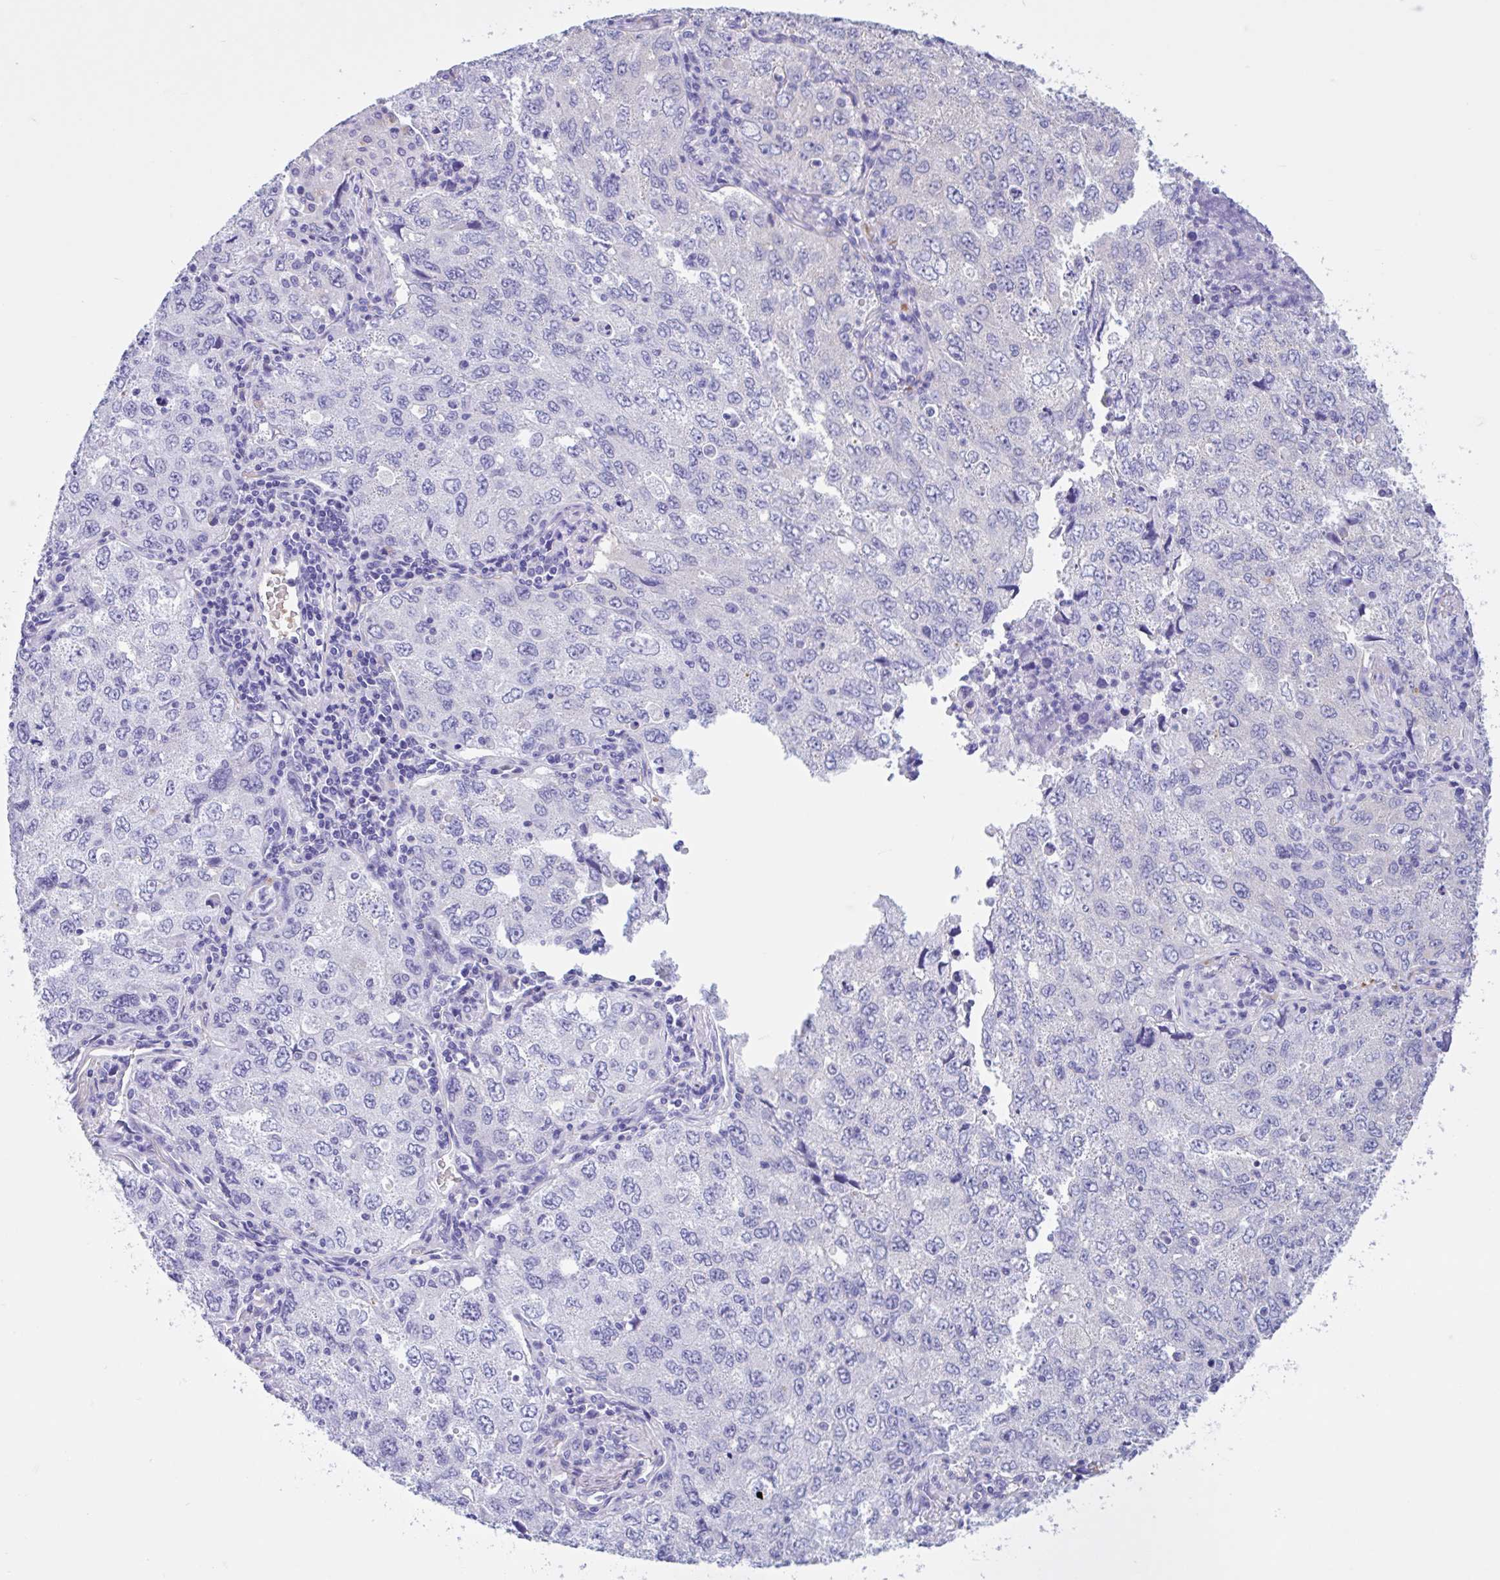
{"staining": {"intensity": "negative", "quantity": "none", "location": "none"}, "tissue": "lung cancer", "cell_type": "Tumor cells", "image_type": "cancer", "snomed": [{"axis": "morphology", "description": "Adenocarcinoma, NOS"}, {"axis": "topography", "description": "Lung"}], "caption": "There is no significant staining in tumor cells of adenocarcinoma (lung).", "gene": "TMEM79", "patient": {"sex": "female", "age": 57}}